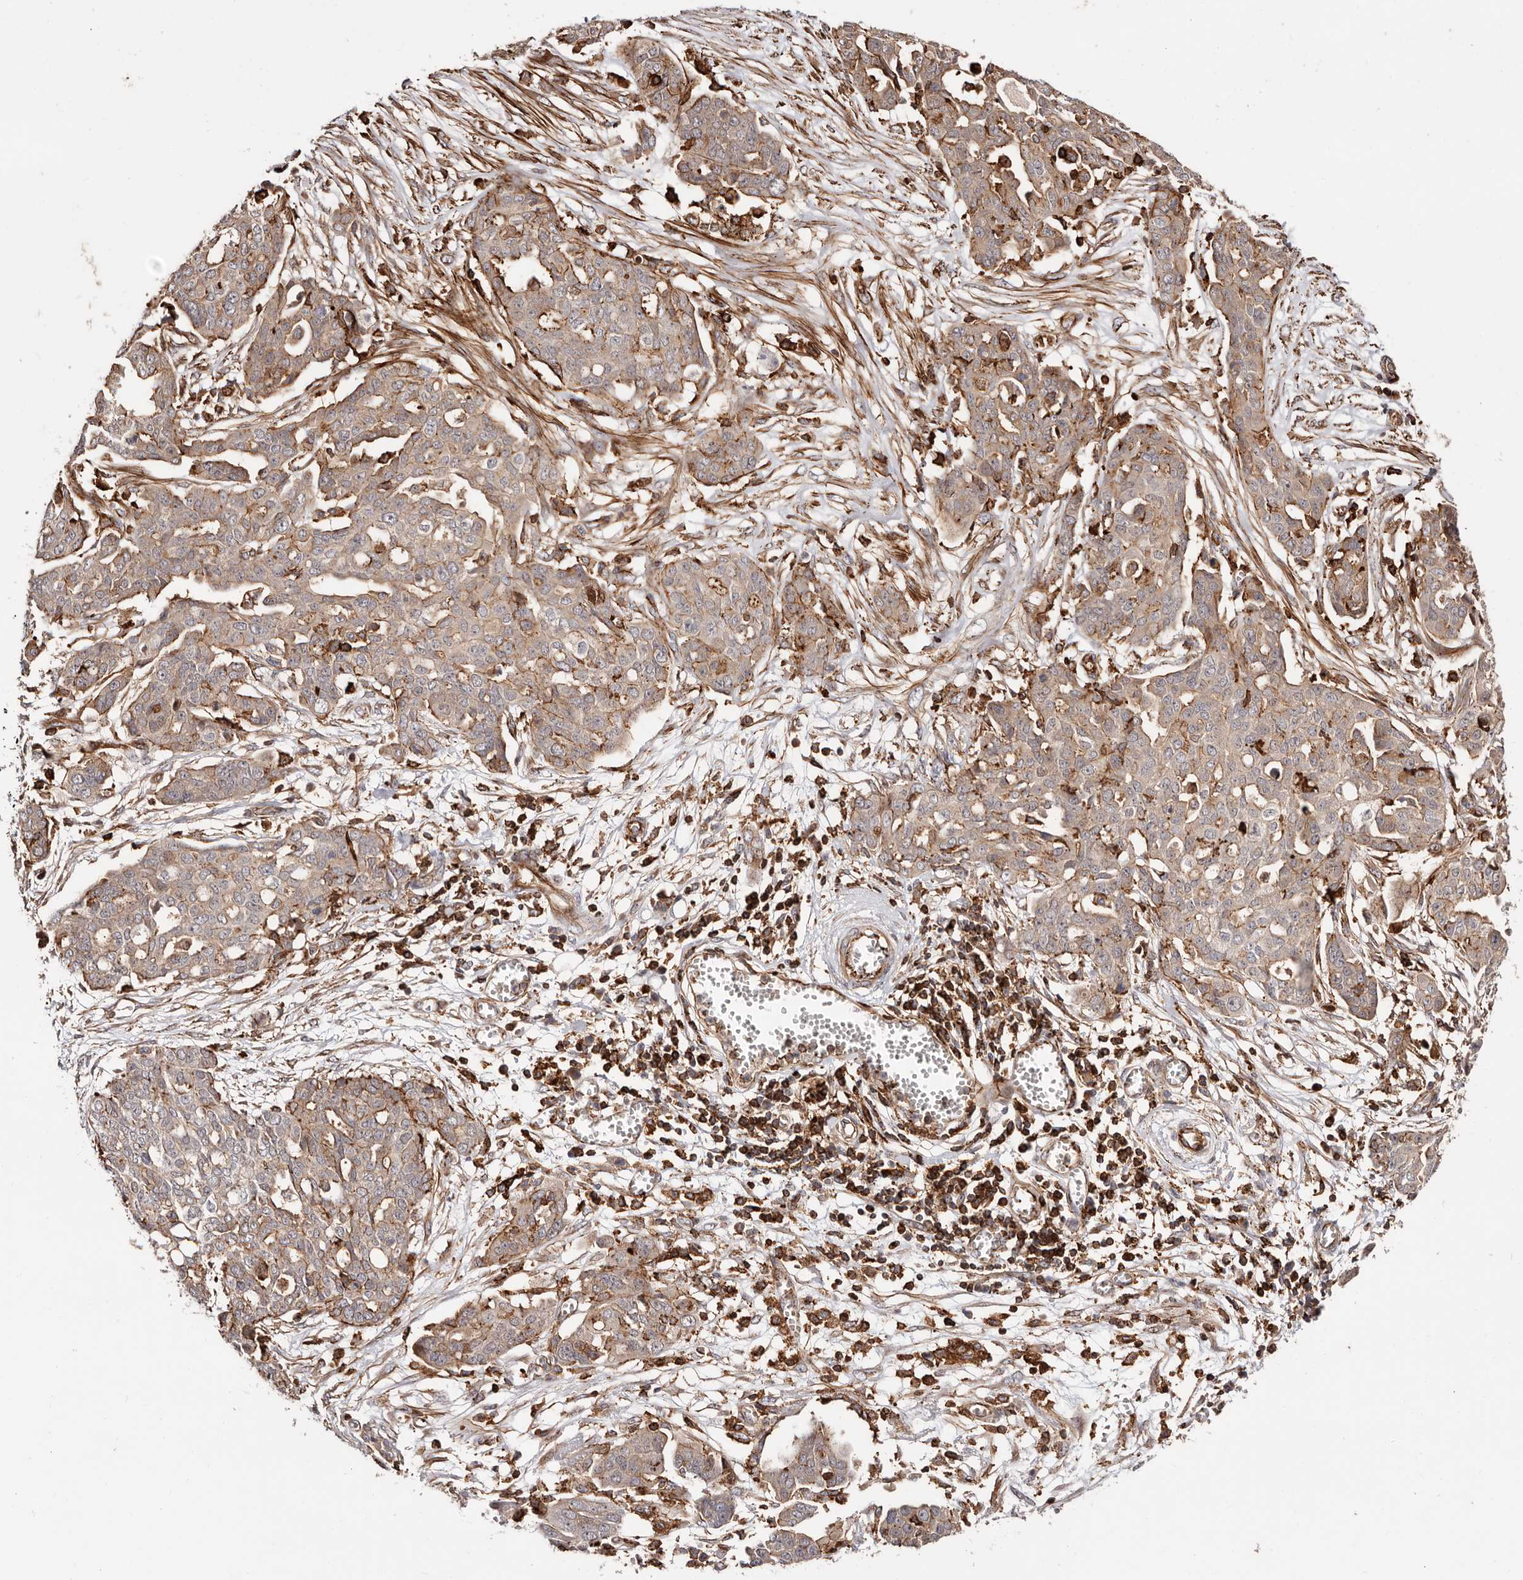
{"staining": {"intensity": "weak", "quantity": ">75%", "location": "cytoplasmic/membranous"}, "tissue": "ovarian cancer", "cell_type": "Tumor cells", "image_type": "cancer", "snomed": [{"axis": "morphology", "description": "Cystadenocarcinoma, serous, NOS"}, {"axis": "topography", "description": "Soft tissue"}, {"axis": "topography", "description": "Ovary"}], "caption": "Tumor cells display low levels of weak cytoplasmic/membranous positivity in approximately >75% of cells in human ovarian cancer. Ihc stains the protein of interest in brown and the nuclei are stained blue.", "gene": "PTPN22", "patient": {"sex": "female", "age": 57}}